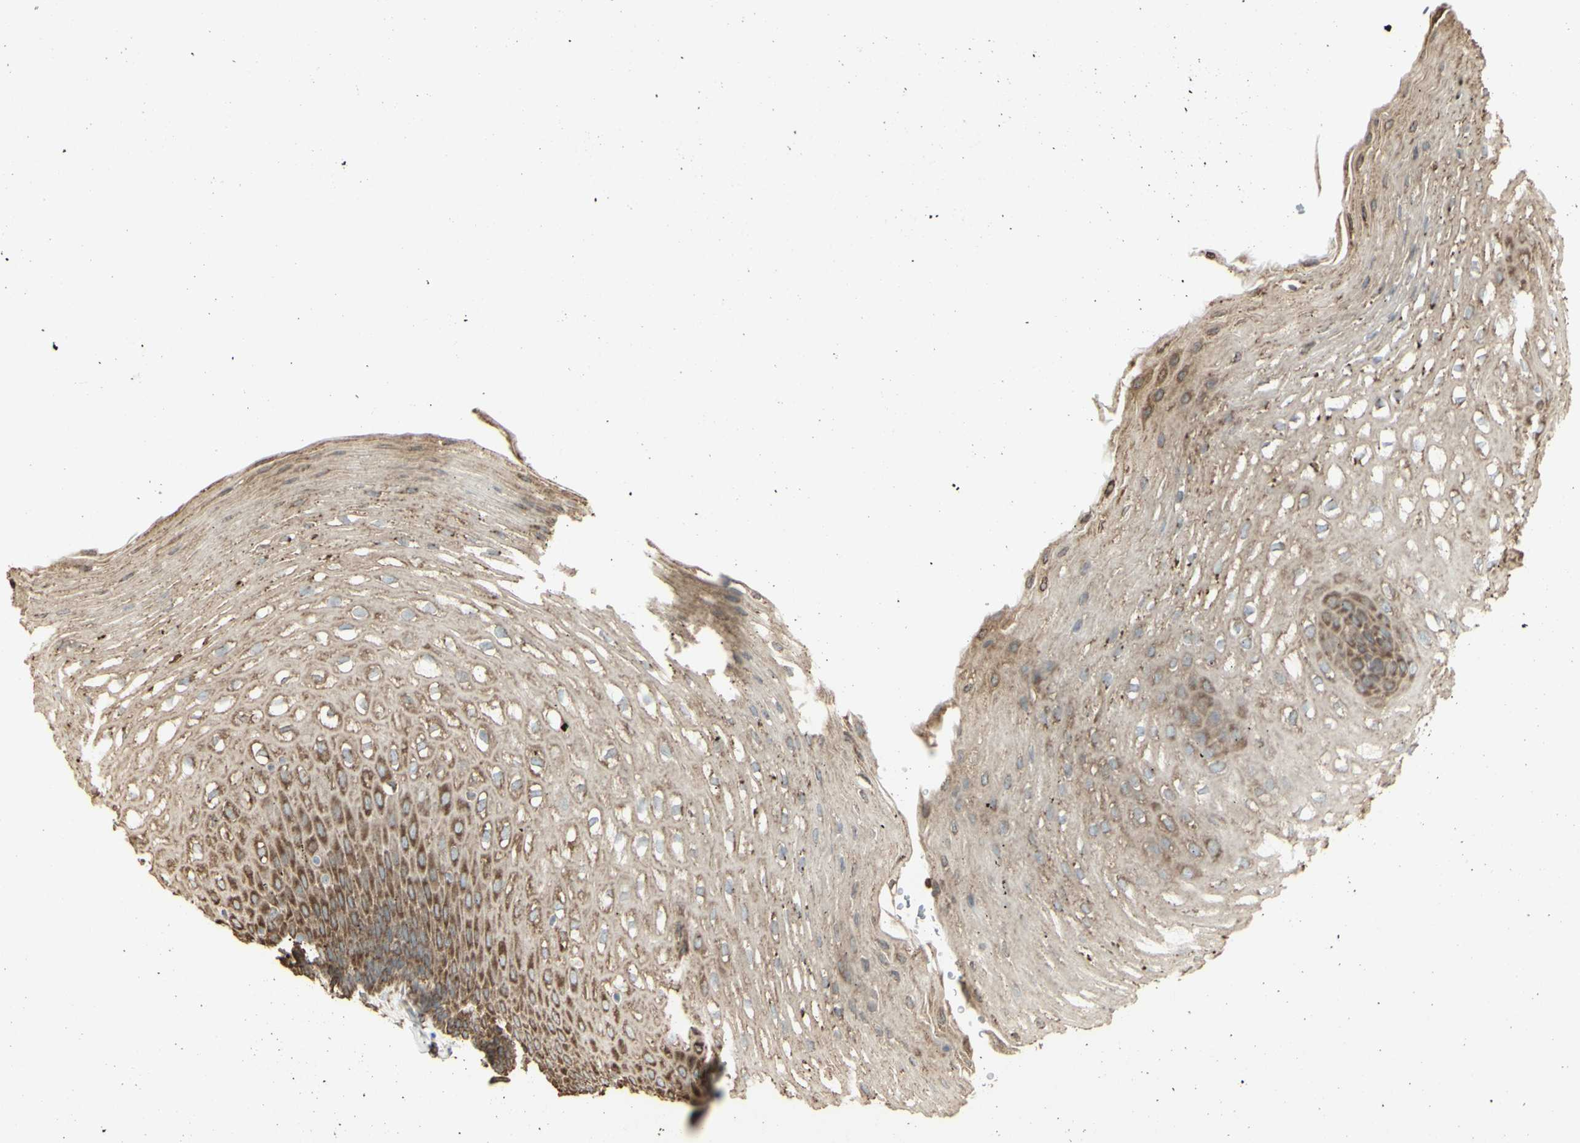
{"staining": {"intensity": "moderate", "quantity": "25%-75%", "location": "cytoplasmic/membranous"}, "tissue": "esophagus", "cell_type": "Squamous epithelial cells", "image_type": "normal", "snomed": [{"axis": "morphology", "description": "Normal tissue, NOS"}, {"axis": "topography", "description": "Esophagus"}], "caption": "Brown immunohistochemical staining in unremarkable human esophagus displays moderate cytoplasmic/membranous expression in approximately 25%-75% of squamous epithelial cells. The staining is performed using DAB (3,3'-diaminobenzidine) brown chromogen to label protein expression. The nuclei are counter-stained blue using hematoxylin.", "gene": "EEF1B2", "patient": {"sex": "male", "age": 48}}